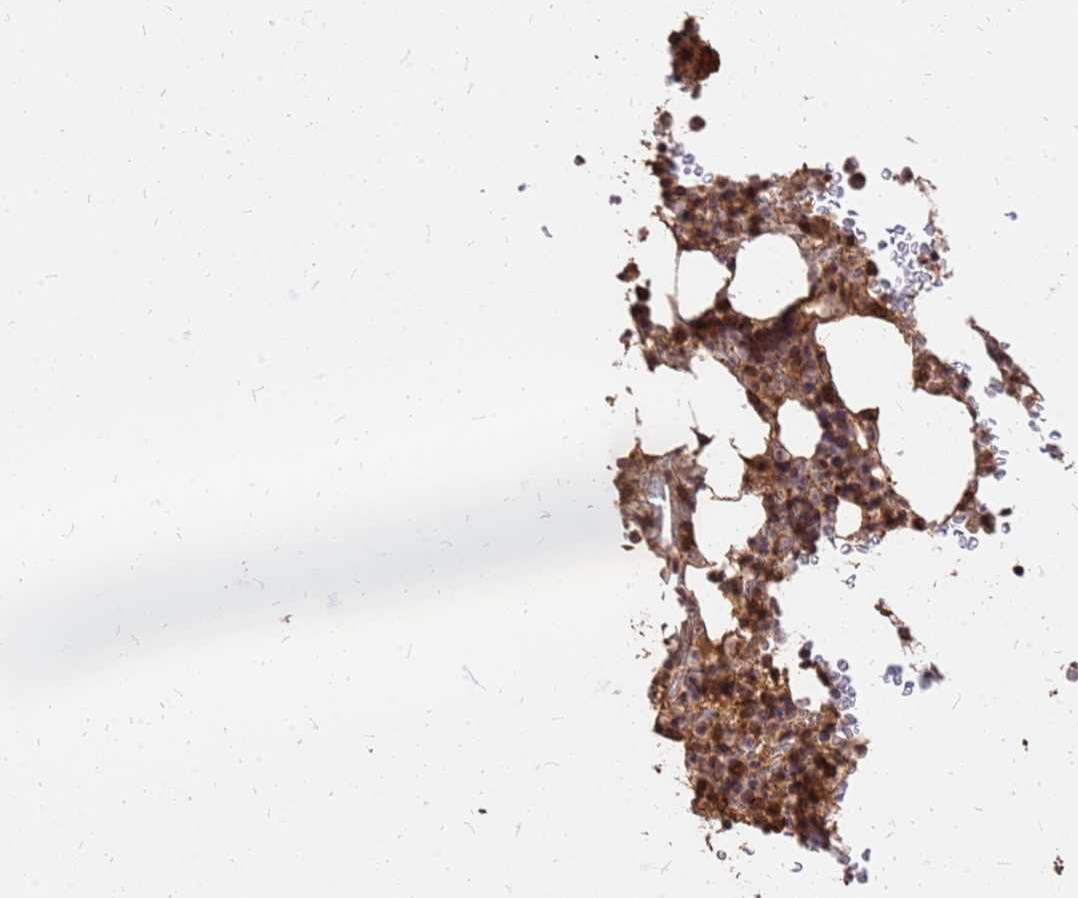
{"staining": {"intensity": "moderate", "quantity": ">75%", "location": "cytoplasmic/membranous,nuclear"}, "tissue": "bone marrow", "cell_type": "Hematopoietic cells", "image_type": "normal", "snomed": [{"axis": "morphology", "description": "Normal tissue, NOS"}, {"axis": "topography", "description": "Bone marrow"}], "caption": "The immunohistochemical stain shows moderate cytoplasmic/membranous,nuclear staining in hematopoietic cells of unremarkable bone marrow. The staining was performed using DAB to visualize the protein expression in brown, while the nuclei were stained in blue with hematoxylin (Magnification: 20x).", "gene": "GPATCH8", "patient": {"sex": "male", "age": 58}}